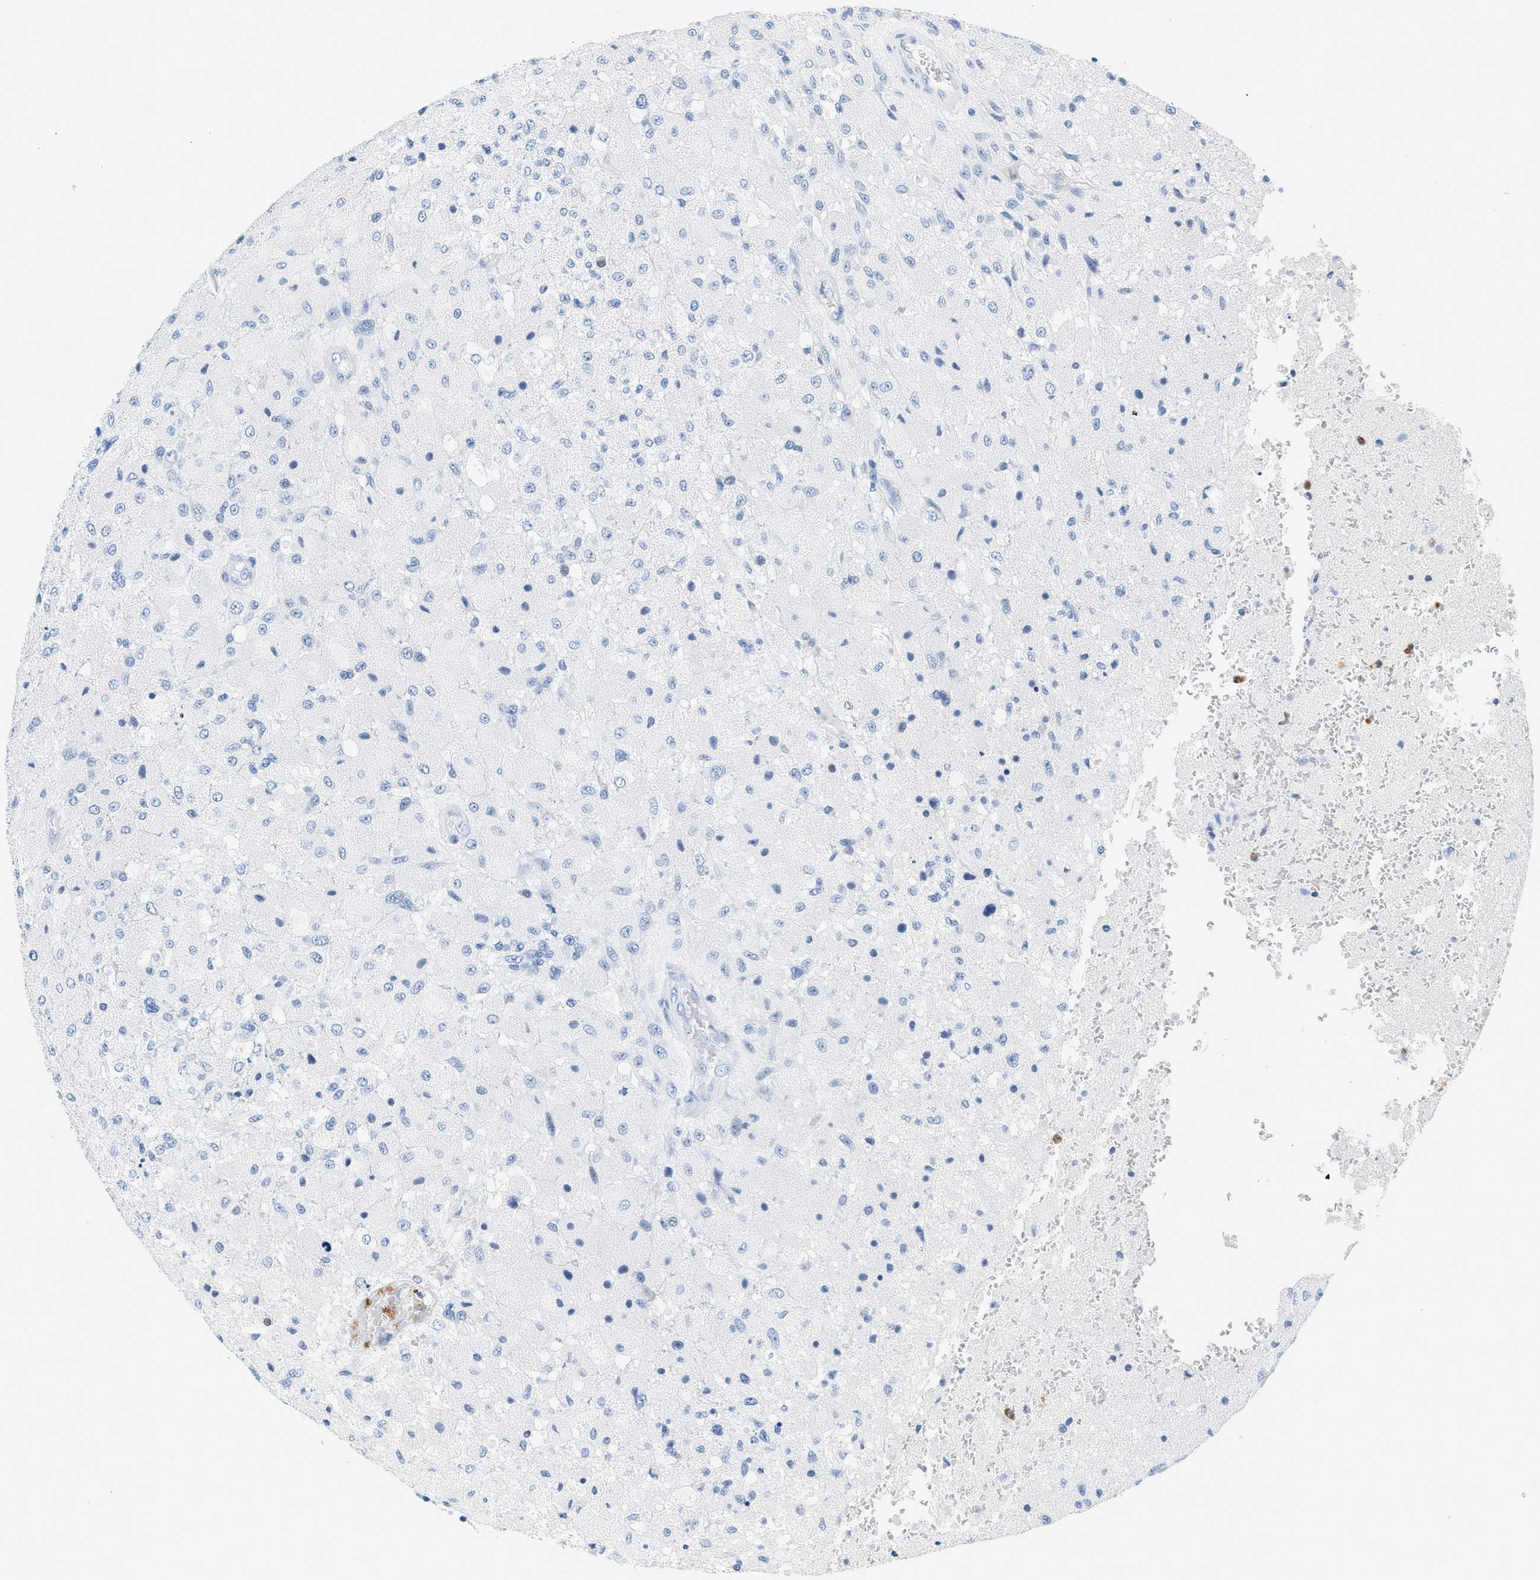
{"staining": {"intensity": "negative", "quantity": "none", "location": "none"}, "tissue": "glioma", "cell_type": "Tumor cells", "image_type": "cancer", "snomed": [{"axis": "morphology", "description": "Normal tissue, NOS"}, {"axis": "morphology", "description": "Glioma, malignant, High grade"}, {"axis": "topography", "description": "Cerebral cortex"}], "caption": "Immunohistochemical staining of malignant glioma (high-grade) demonstrates no significant positivity in tumor cells.", "gene": "LCN2", "patient": {"sex": "male", "age": 77}}